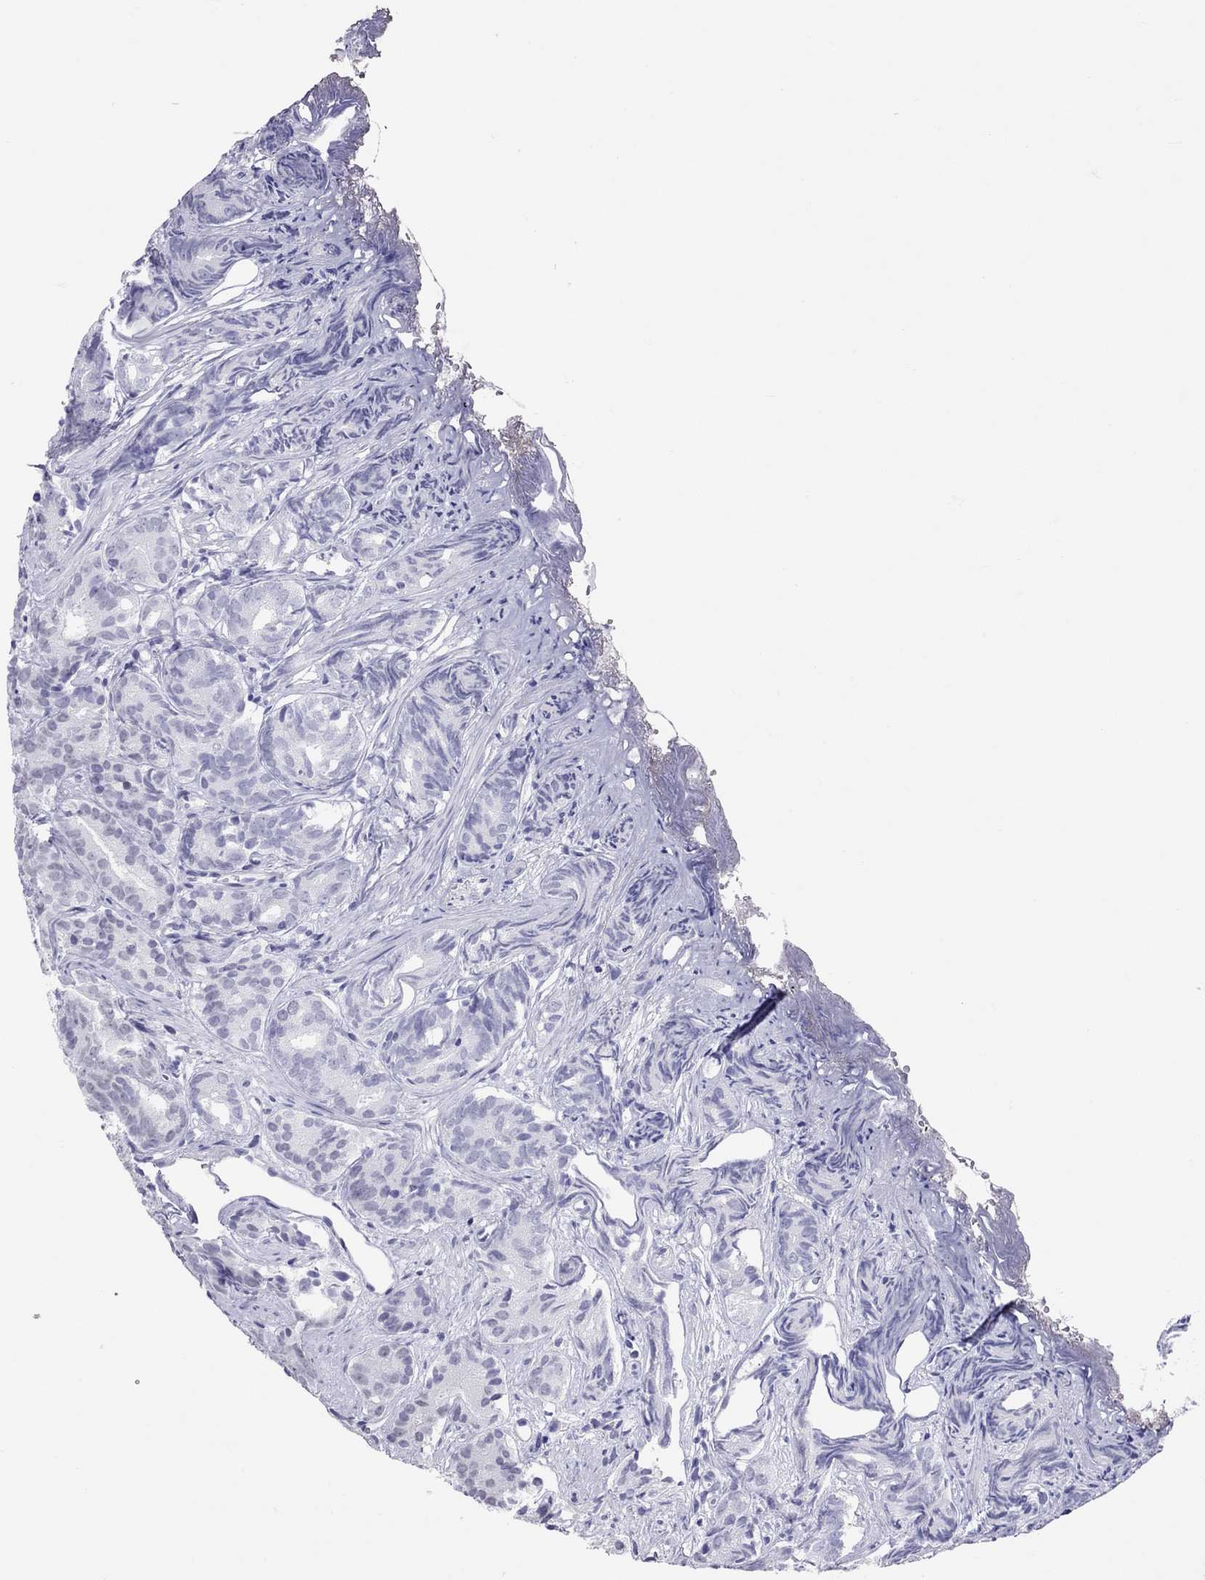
{"staining": {"intensity": "negative", "quantity": "none", "location": "none"}, "tissue": "prostate cancer", "cell_type": "Tumor cells", "image_type": "cancer", "snomed": [{"axis": "morphology", "description": "Adenocarcinoma, High grade"}, {"axis": "topography", "description": "Prostate"}], "caption": "Immunohistochemistry micrograph of human high-grade adenocarcinoma (prostate) stained for a protein (brown), which demonstrates no staining in tumor cells.", "gene": "JHY", "patient": {"sex": "male", "age": 84}}